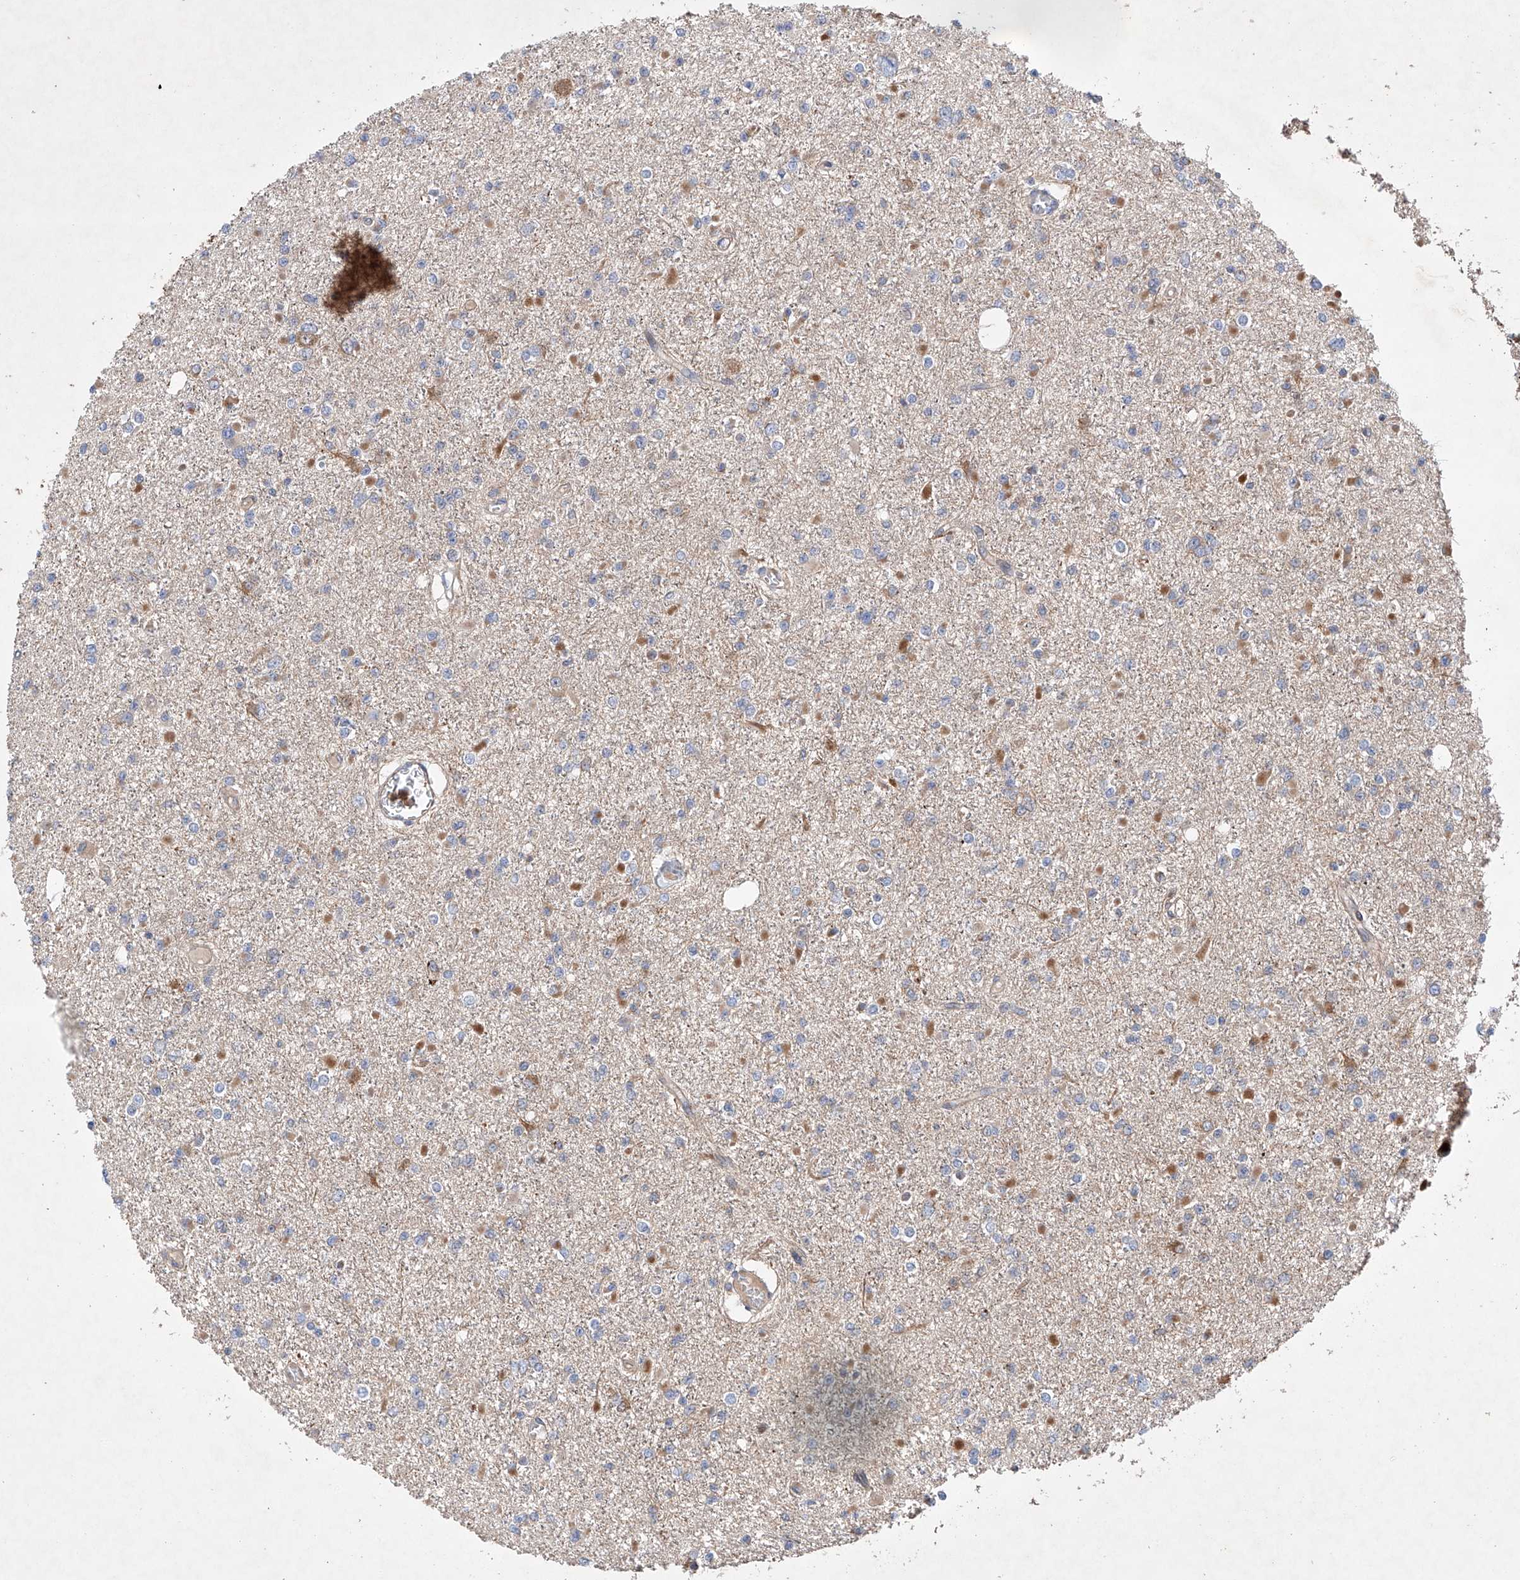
{"staining": {"intensity": "weak", "quantity": "<25%", "location": "cytoplasmic/membranous"}, "tissue": "glioma", "cell_type": "Tumor cells", "image_type": "cancer", "snomed": [{"axis": "morphology", "description": "Glioma, malignant, Low grade"}, {"axis": "topography", "description": "Brain"}], "caption": "Immunohistochemistry (IHC) of glioma shows no expression in tumor cells. (DAB (3,3'-diaminobenzidine) IHC with hematoxylin counter stain).", "gene": "TIMM23", "patient": {"sex": "female", "age": 22}}